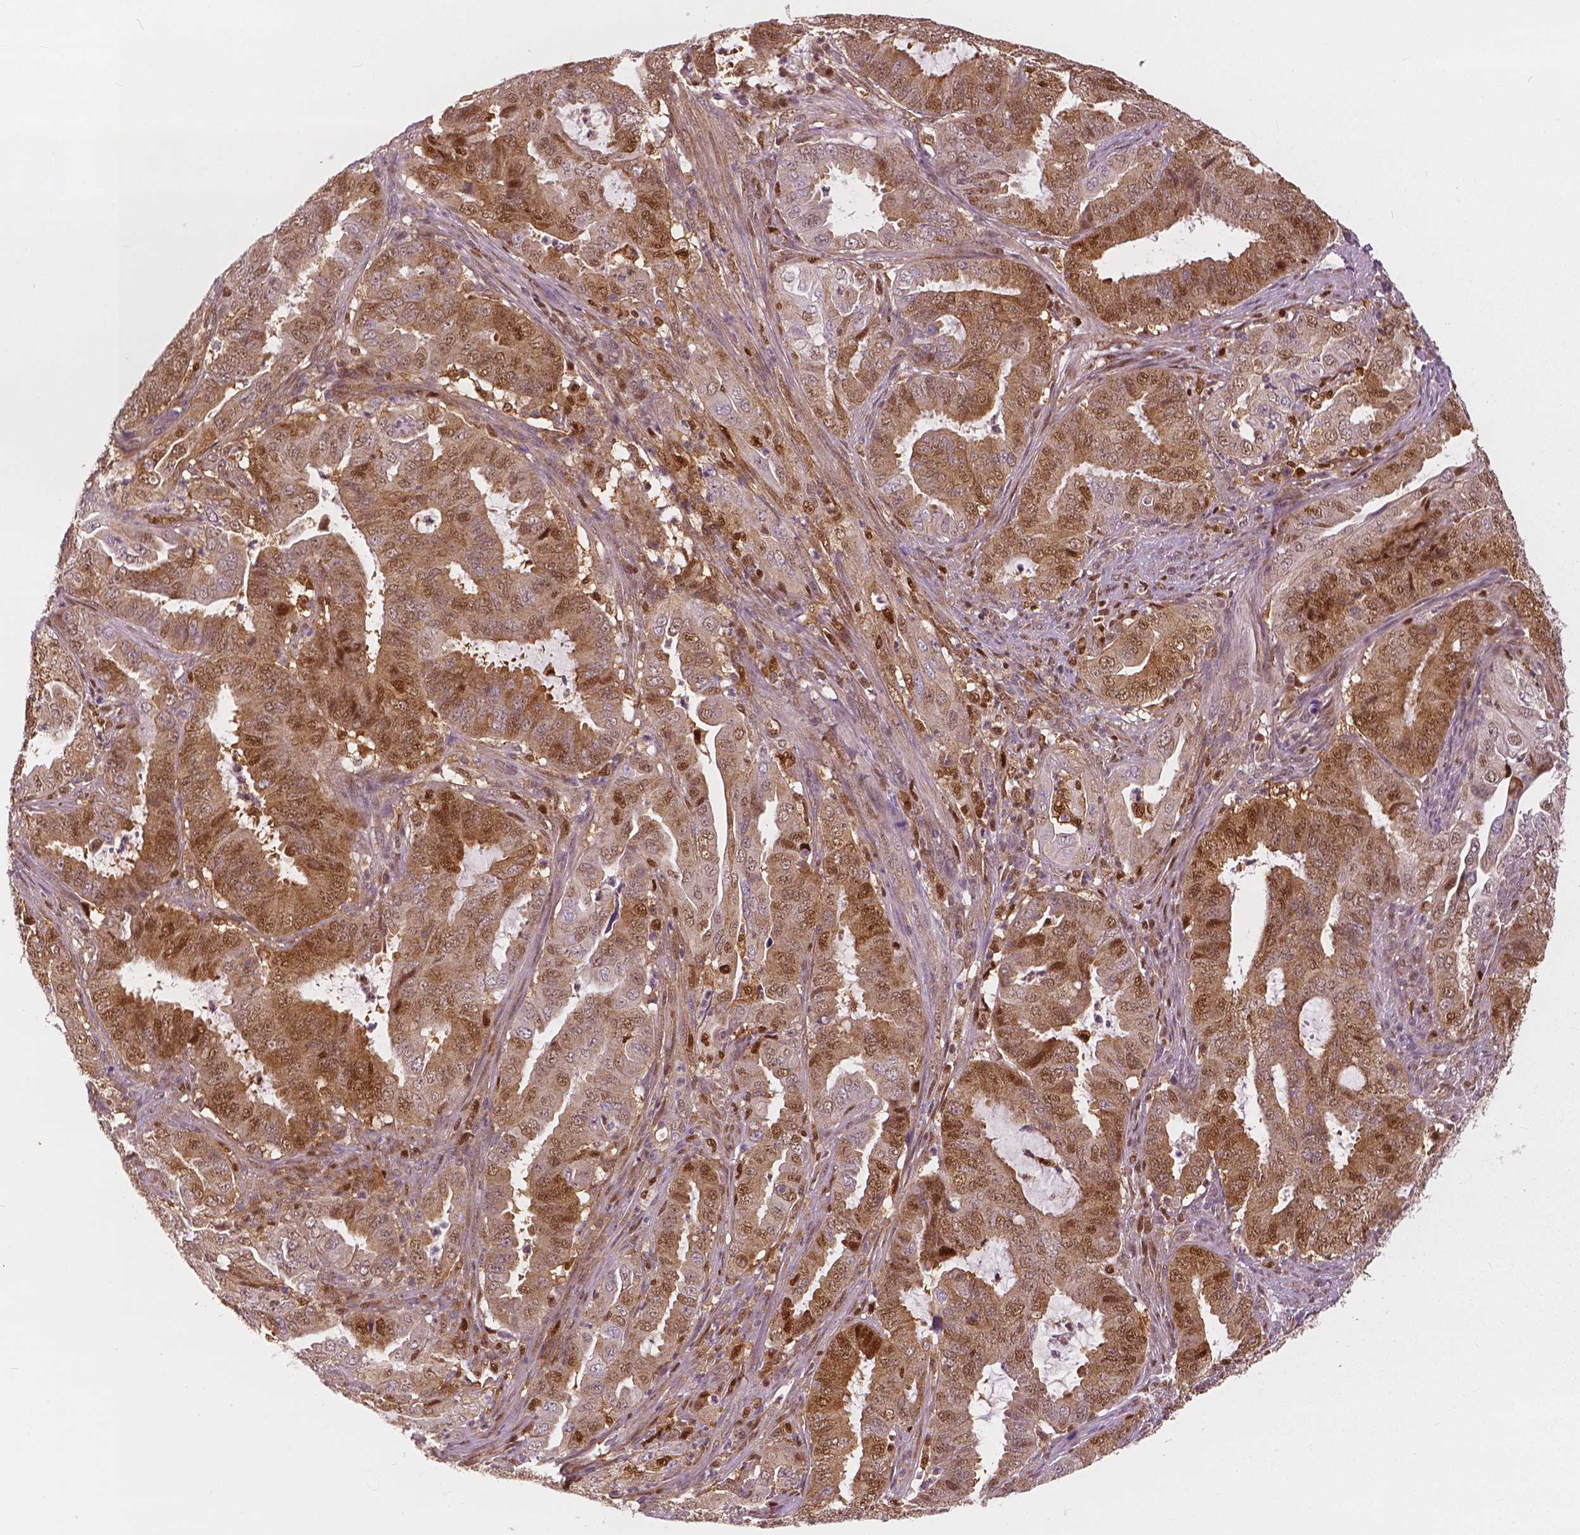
{"staining": {"intensity": "moderate", "quantity": ">75%", "location": "cytoplasmic/membranous,nuclear"}, "tissue": "endometrial cancer", "cell_type": "Tumor cells", "image_type": "cancer", "snomed": [{"axis": "morphology", "description": "Adenocarcinoma, NOS"}, {"axis": "topography", "description": "Endometrium"}], "caption": "Endometrial cancer (adenocarcinoma) was stained to show a protein in brown. There is medium levels of moderate cytoplasmic/membranous and nuclear staining in approximately >75% of tumor cells.", "gene": "SQSTM1", "patient": {"sex": "female", "age": 51}}